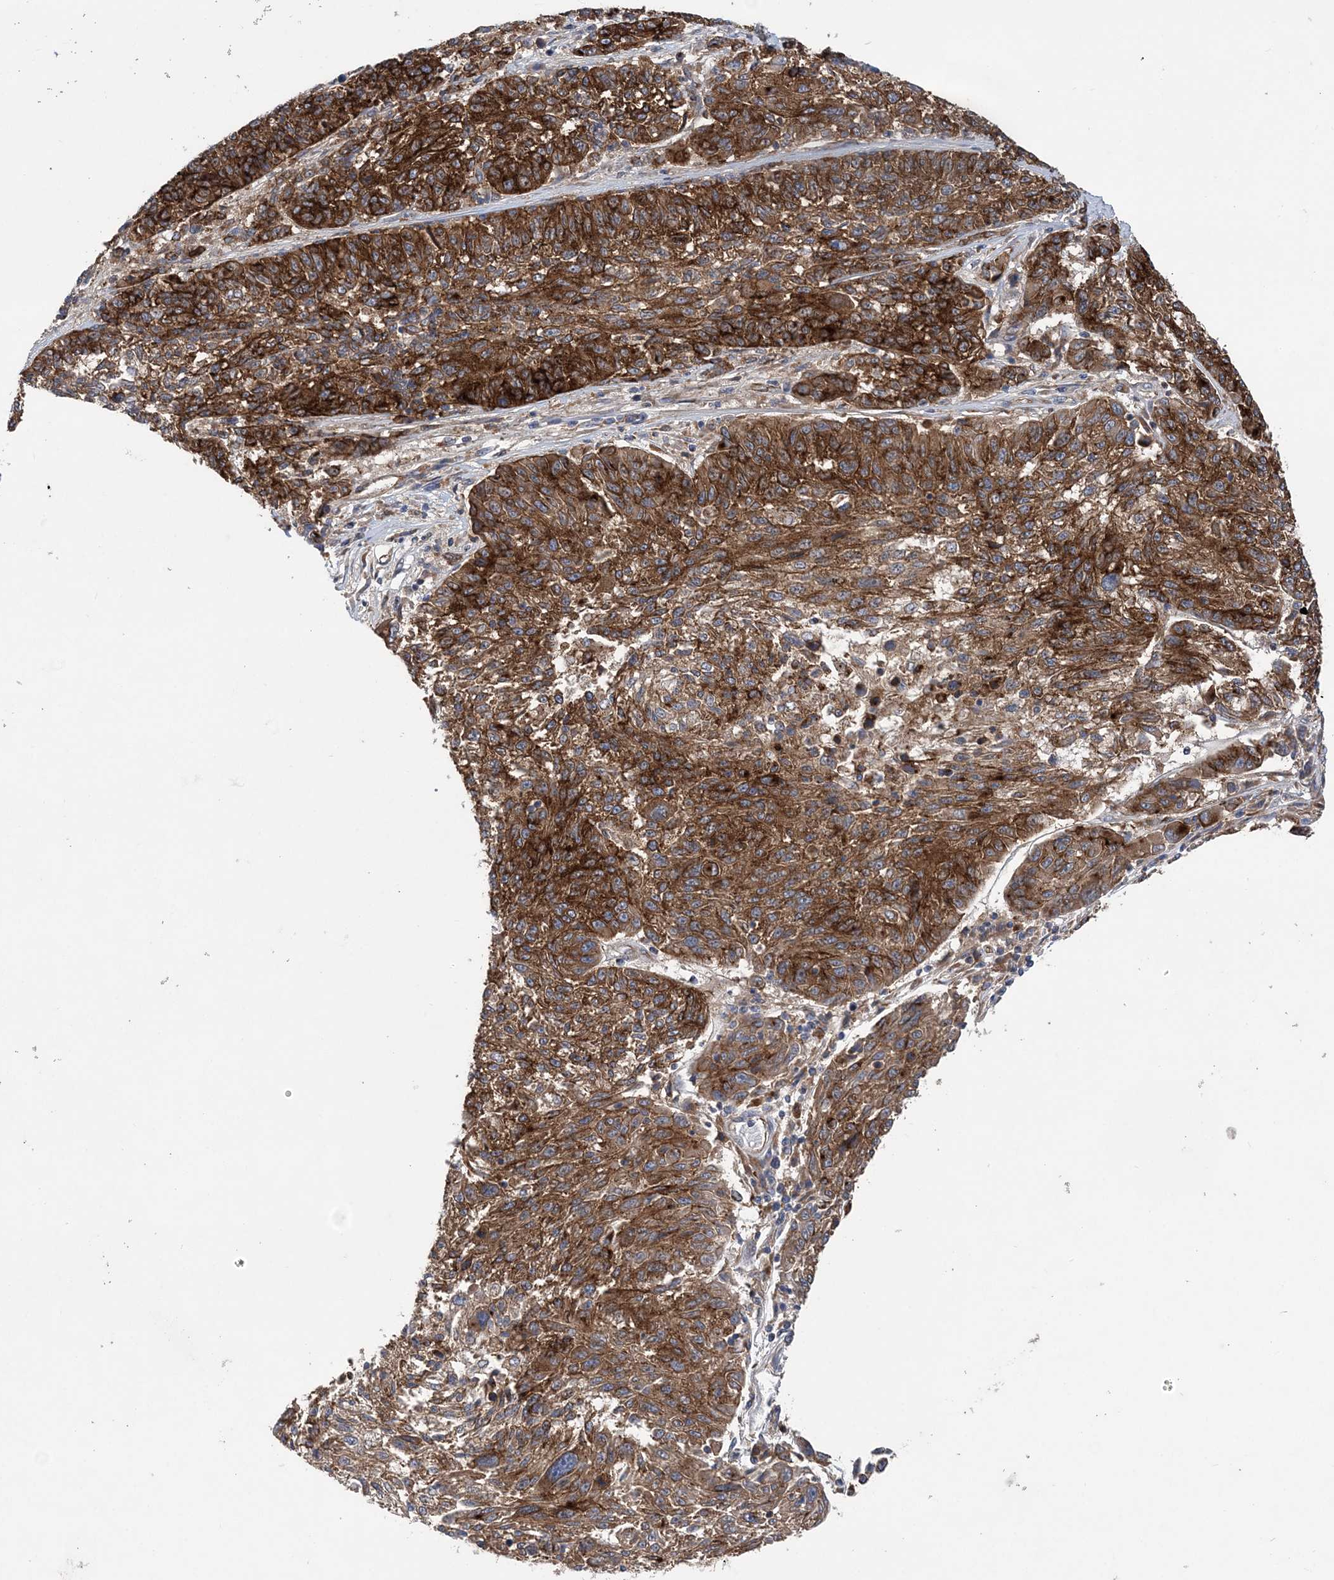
{"staining": {"intensity": "strong", "quantity": ">75%", "location": "cytoplasmic/membranous"}, "tissue": "melanoma", "cell_type": "Tumor cells", "image_type": "cancer", "snomed": [{"axis": "morphology", "description": "Malignant melanoma, NOS"}, {"axis": "topography", "description": "Skin"}], "caption": "Immunohistochemistry (DAB (3,3'-diaminobenzidine)) staining of melanoma demonstrates strong cytoplasmic/membranous protein staining in approximately >75% of tumor cells. Nuclei are stained in blue.", "gene": "PTTG1IP", "patient": {"sex": "male", "age": 53}}